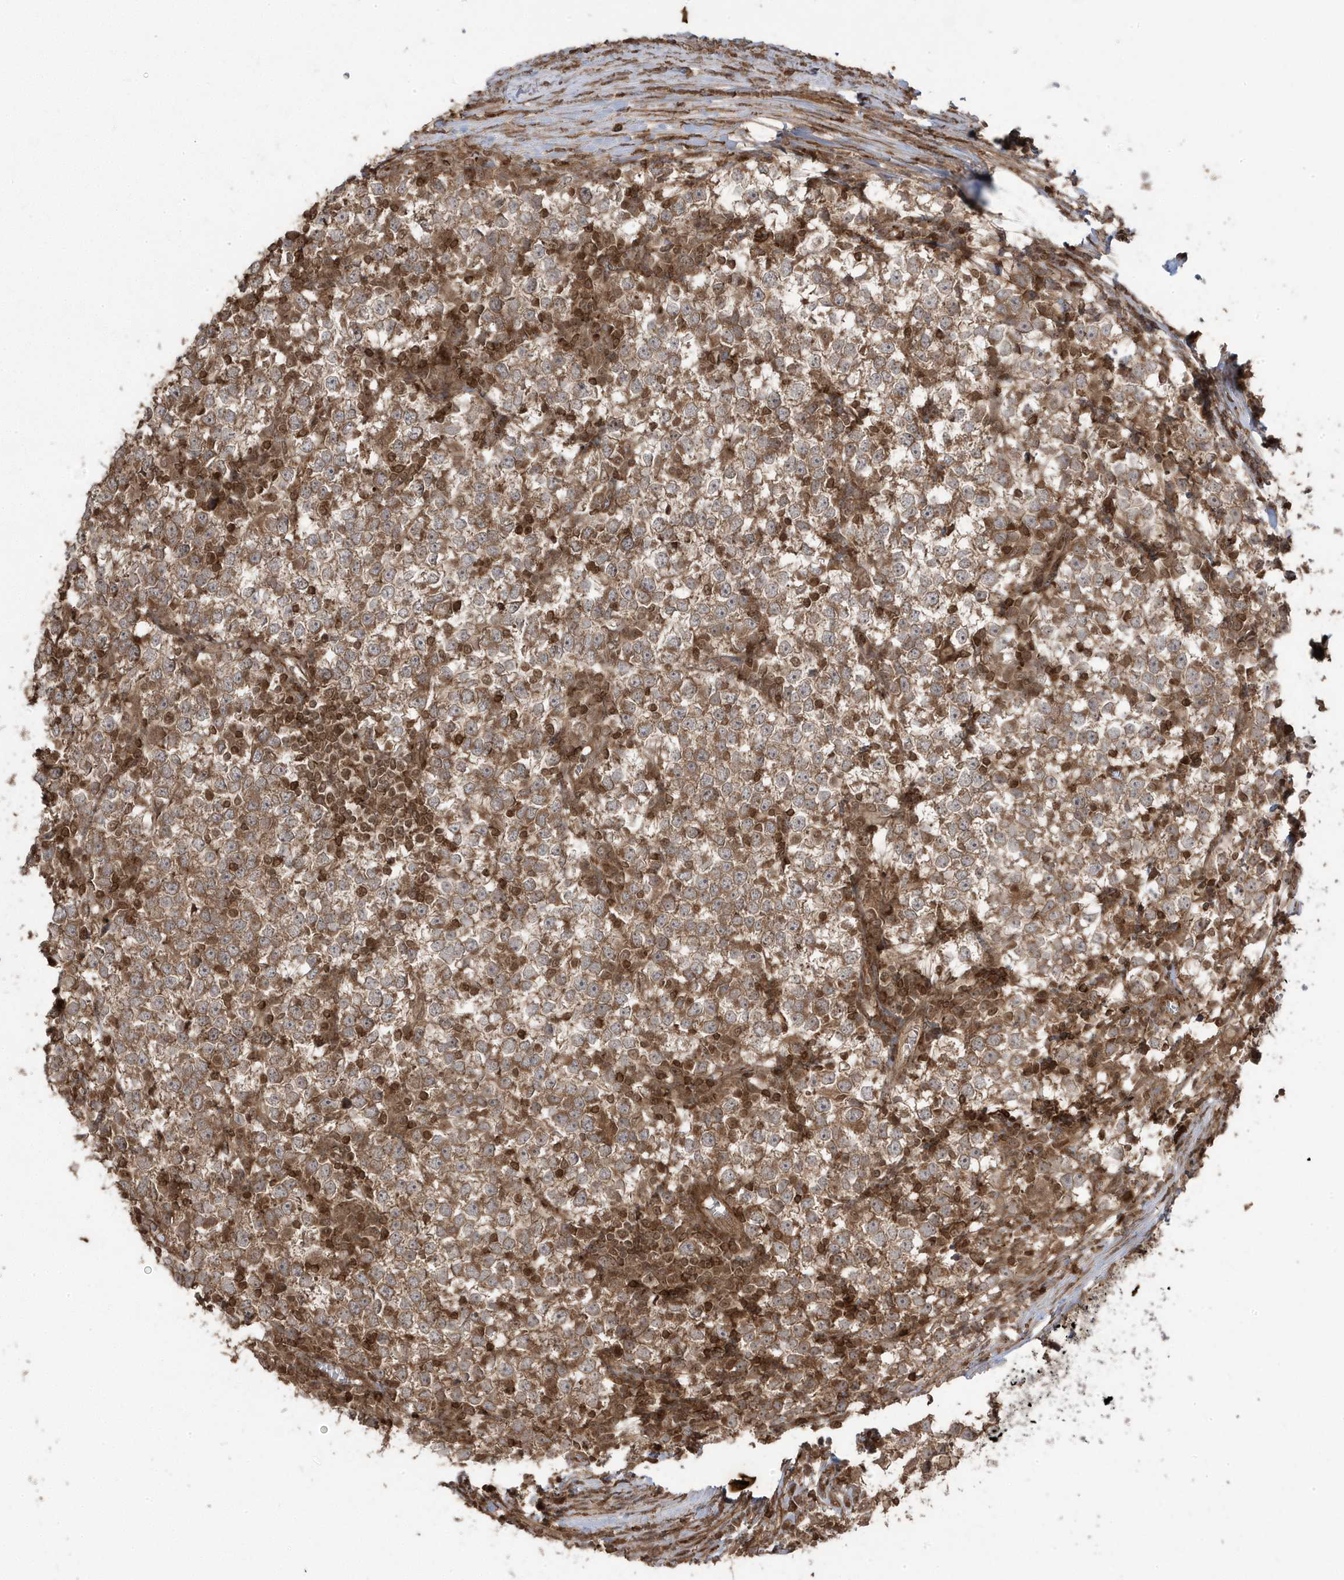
{"staining": {"intensity": "moderate", "quantity": ">75%", "location": "cytoplasmic/membranous"}, "tissue": "testis cancer", "cell_type": "Tumor cells", "image_type": "cancer", "snomed": [{"axis": "morphology", "description": "Seminoma, NOS"}, {"axis": "topography", "description": "Testis"}], "caption": "Immunohistochemistry photomicrograph of testis cancer (seminoma) stained for a protein (brown), which shows medium levels of moderate cytoplasmic/membranous positivity in approximately >75% of tumor cells.", "gene": "ASAP1", "patient": {"sex": "male", "age": 65}}